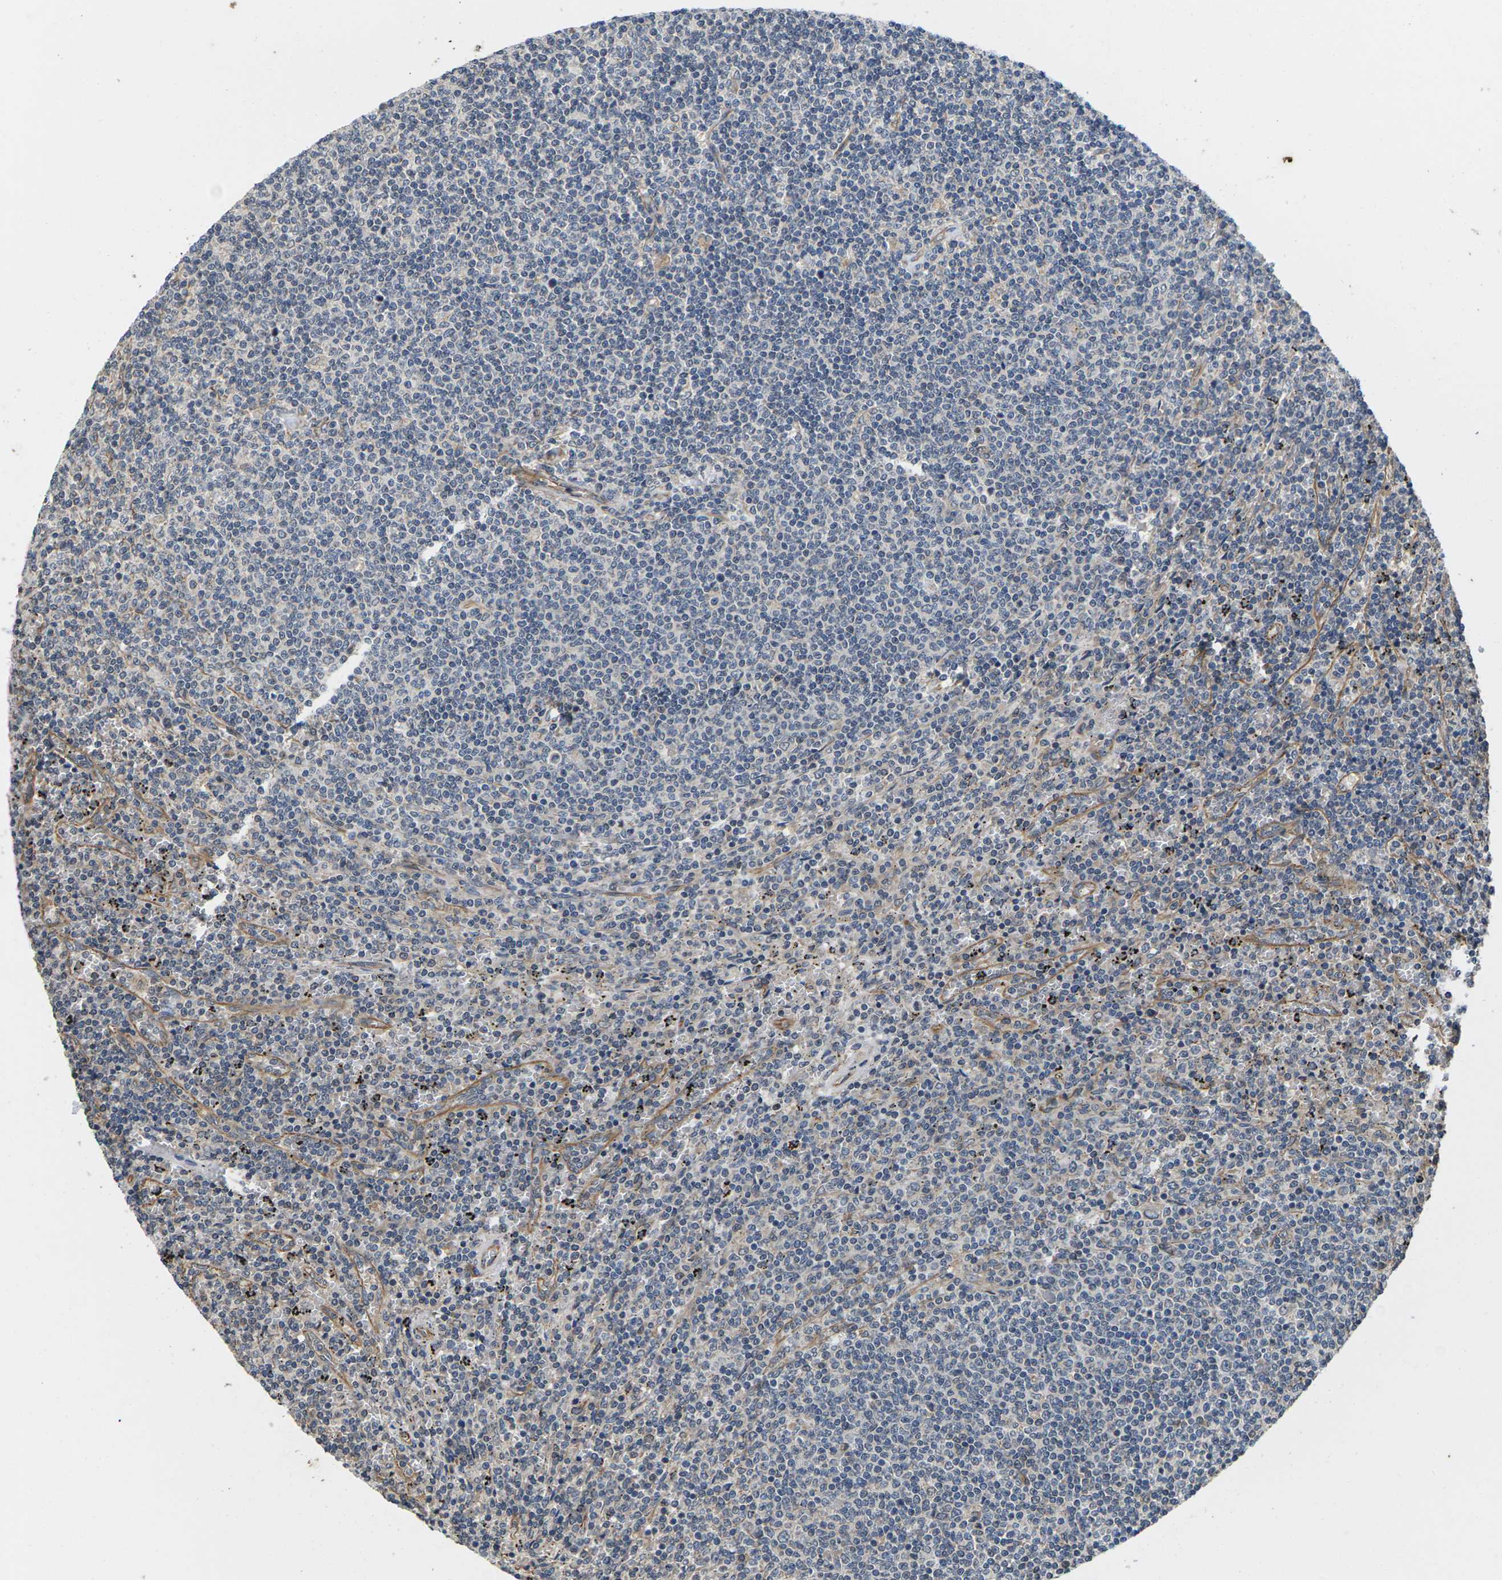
{"staining": {"intensity": "weak", "quantity": "25%-75%", "location": "cytoplasmic/membranous"}, "tissue": "lymphoma", "cell_type": "Tumor cells", "image_type": "cancer", "snomed": [{"axis": "morphology", "description": "Malignant lymphoma, non-Hodgkin's type, Low grade"}, {"axis": "topography", "description": "Spleen"}], "caption": "Low-grade malignant lymphoma, non-Hodgkin's type was stained to show a protein in brown. There is low levels of weak cytoplasmic/membranous expression in about 25%-75% of tumor cells. The staining was performed using DAB (3,3'-diaminobenzidine) to visualize the protein expression in brown, while the nuclei were stained in blue with hematoxylin (Magnification: 20x).", "gene": "DKK2", "patient": {"sex": "female", "age": 50}}